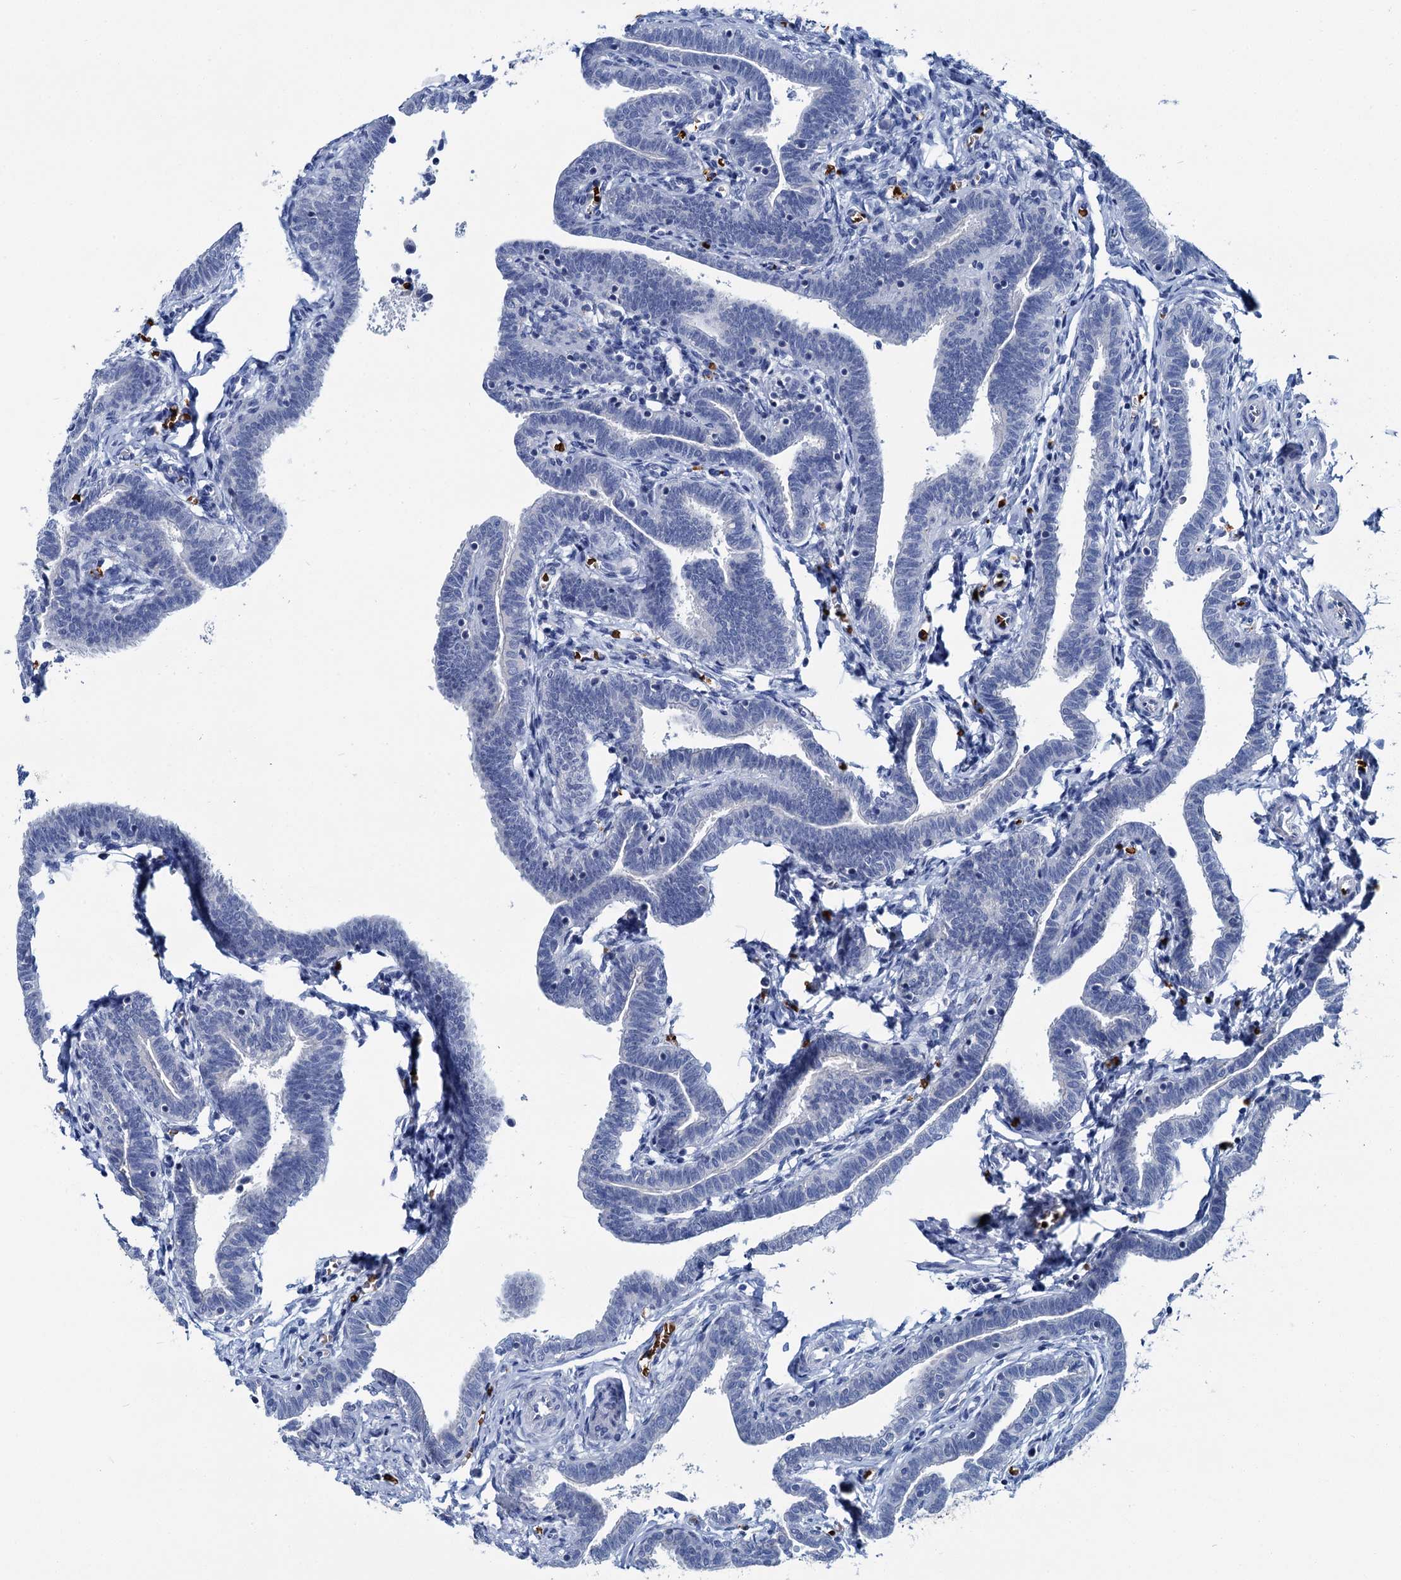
{"staining": {"intensity": "negative", "quantity": "none", "location": "none"}, "tissue": "fallopian tube", "cell_type": "Glandular cells", "image_type": "normal", "snomed": [{"axis": "morphology", "description": "Normal tissue, NOS"}, {"axis": "topography", "description": "Fallopian tube"}], "caption": "This is an IHC image of normal fallopian tube. There is no positivity in glandular cells.", "gene": "ATG2A", "patient": {"sex": "female", "age": 36}}